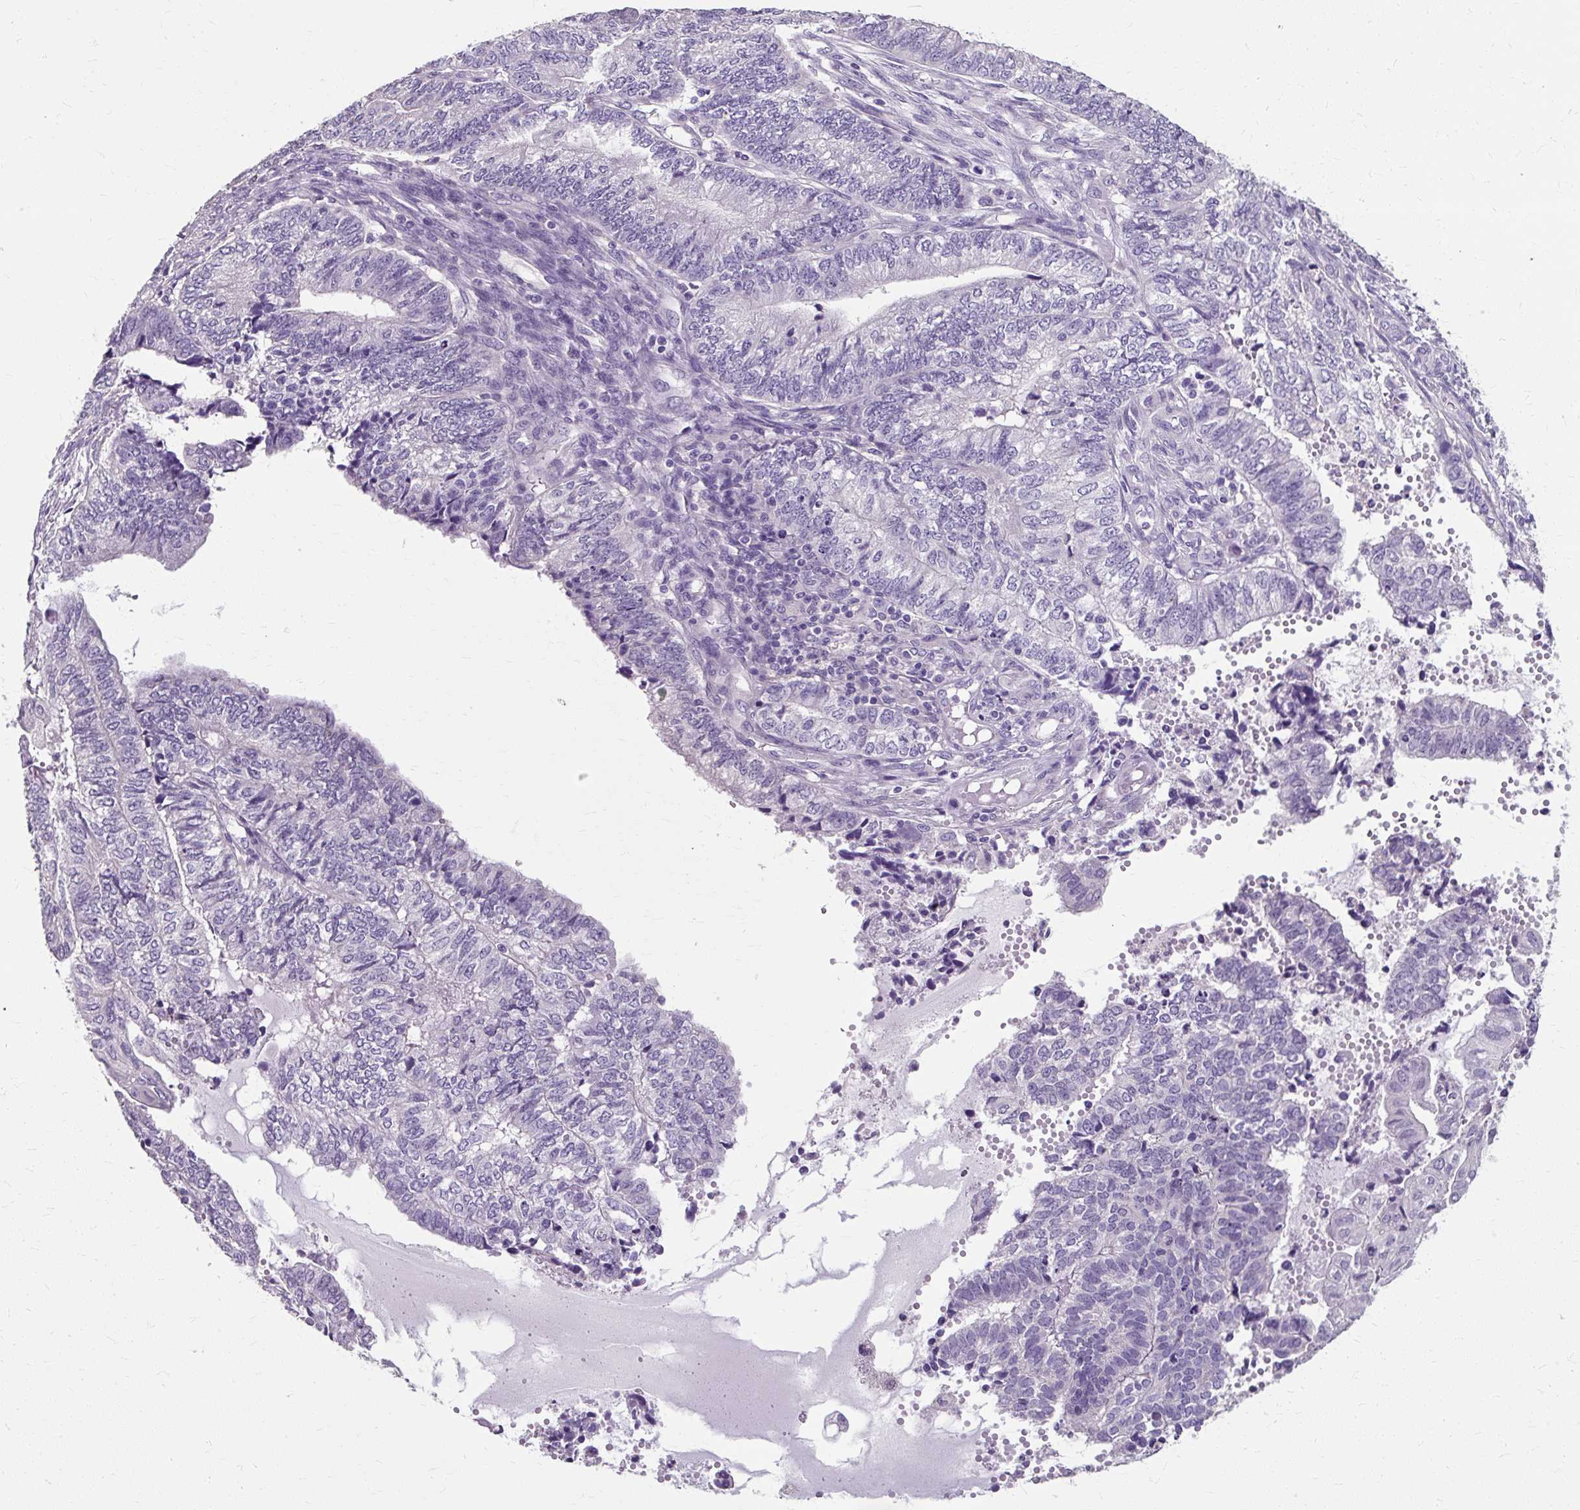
{"staining": {"intensity": "negative", "quantity": "none", "location": "none"}, "tissue": "endometrial cancer", "cell_type": "Tumor cells", "image_type": "cancer", "snomed": [{"axis": "morphology", "description": "Adenocarcinoma, NOS"}, {"axis": "topography", "description": "Uterus"}, {"axis": "topography", "description": "Endometrium"}], "caption": "Human endometrial cancer stained for a protein using immunohistochemistry (IHC) exhibits no expression in tumor cells.", "gene": "KLHL24", "patient": {"sex": "female", "age": 70}}